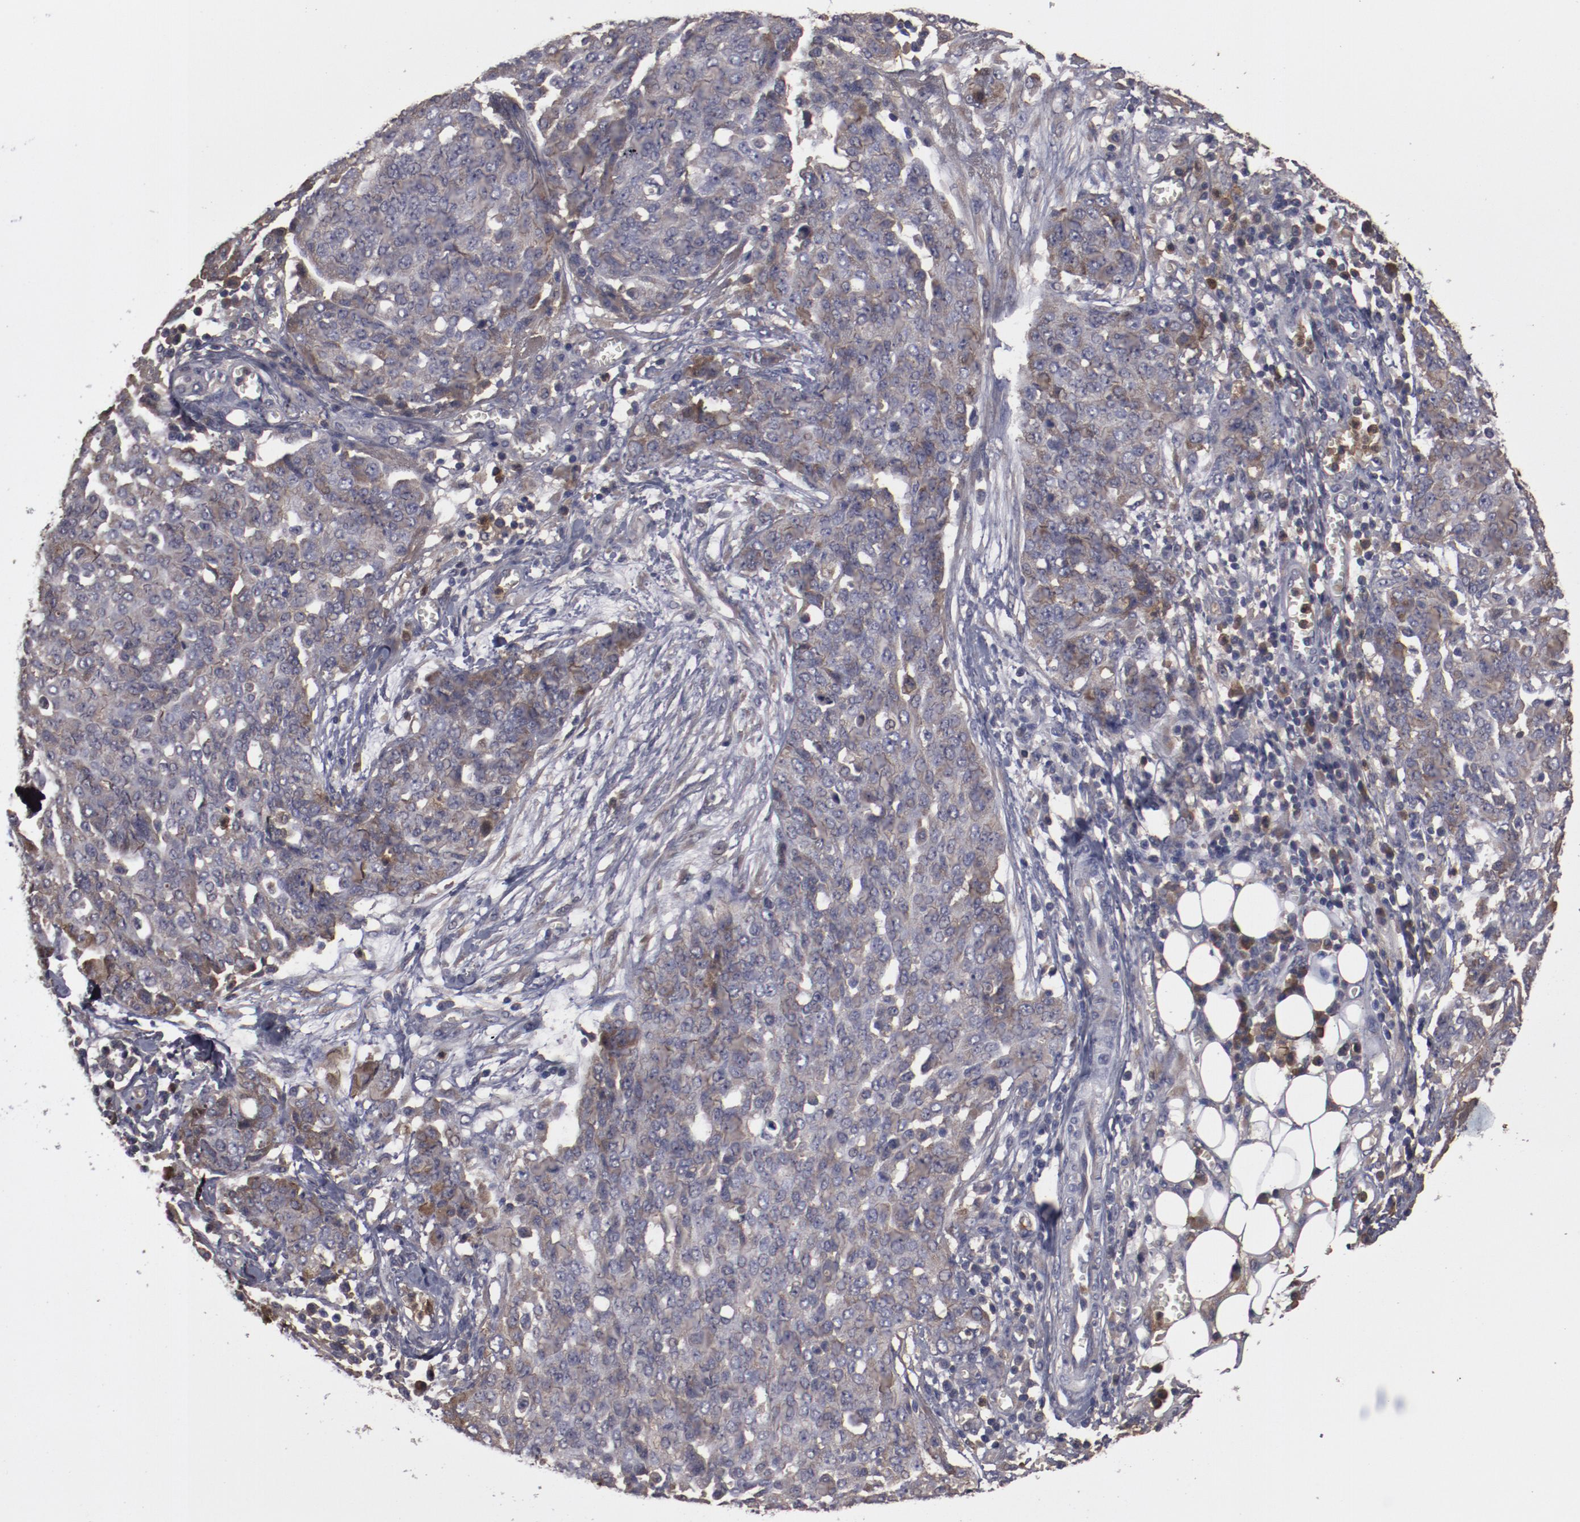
{"staining": {"intensity": "moderate", "quantity": "25%-75%", "location": "cytoplasmic/membranous"}, "tissue": "ovarian cancer", "cell_type": "Tumor cells", "image_type": "cancer", "snomed": [{"axis": "morphology", "description": "Cystadenocarcinoma, serous, NOS"}, {"axis": "topography", "description": "Soft tissue"}, {"axis": "topography", "description": "Ovary"}], "caption": "A high-resolution photomicrograph shows IHC staining of ovarian cancer (serous cystadenocarcinoma), which demonstrates moderate cytoplasmic/membranous positivity in approximately 25%-75% of tumor cells.", "gene": "CP", "patient": {"sex": "female", "age": 57}}